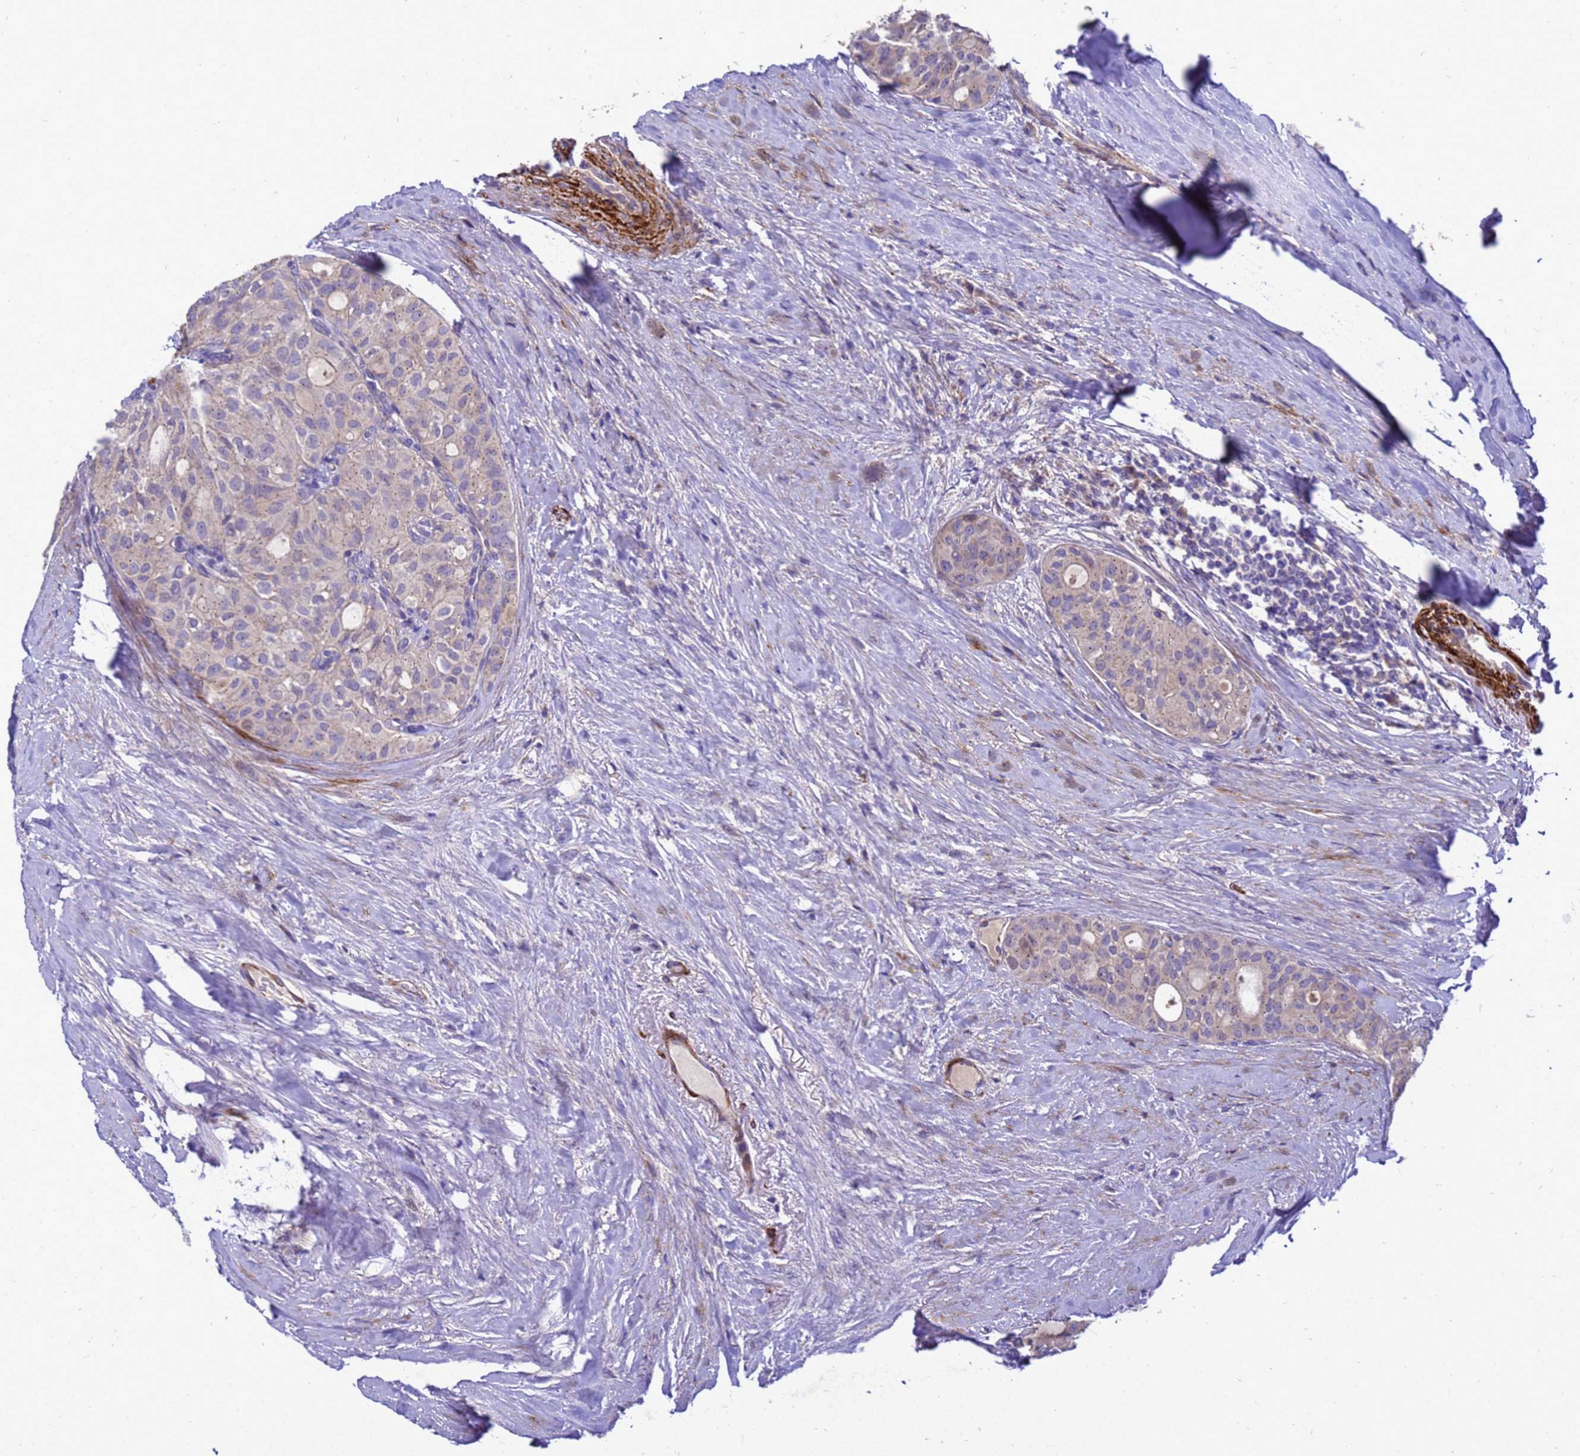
{"staining": {"intensity": "negative", "quantity": "none", "location": "none"}, "tissue": "thyroid cancer", "cell_type": "Tumor cells", "image_type": "cancer", "snomed": [{"axis": "morphology", "description": "Follicular adenoma carcinoma, NOS"}, {"axis": "topography", "description": "Thyroid gland"}], "caption": "Immunohistochemical staining of thyroid cancer (follicular adenoma carcinoma) exhibits no significant expression in tumor cells.", "gene": "POP7", "patient": {"sex": "male", "age": 75}}